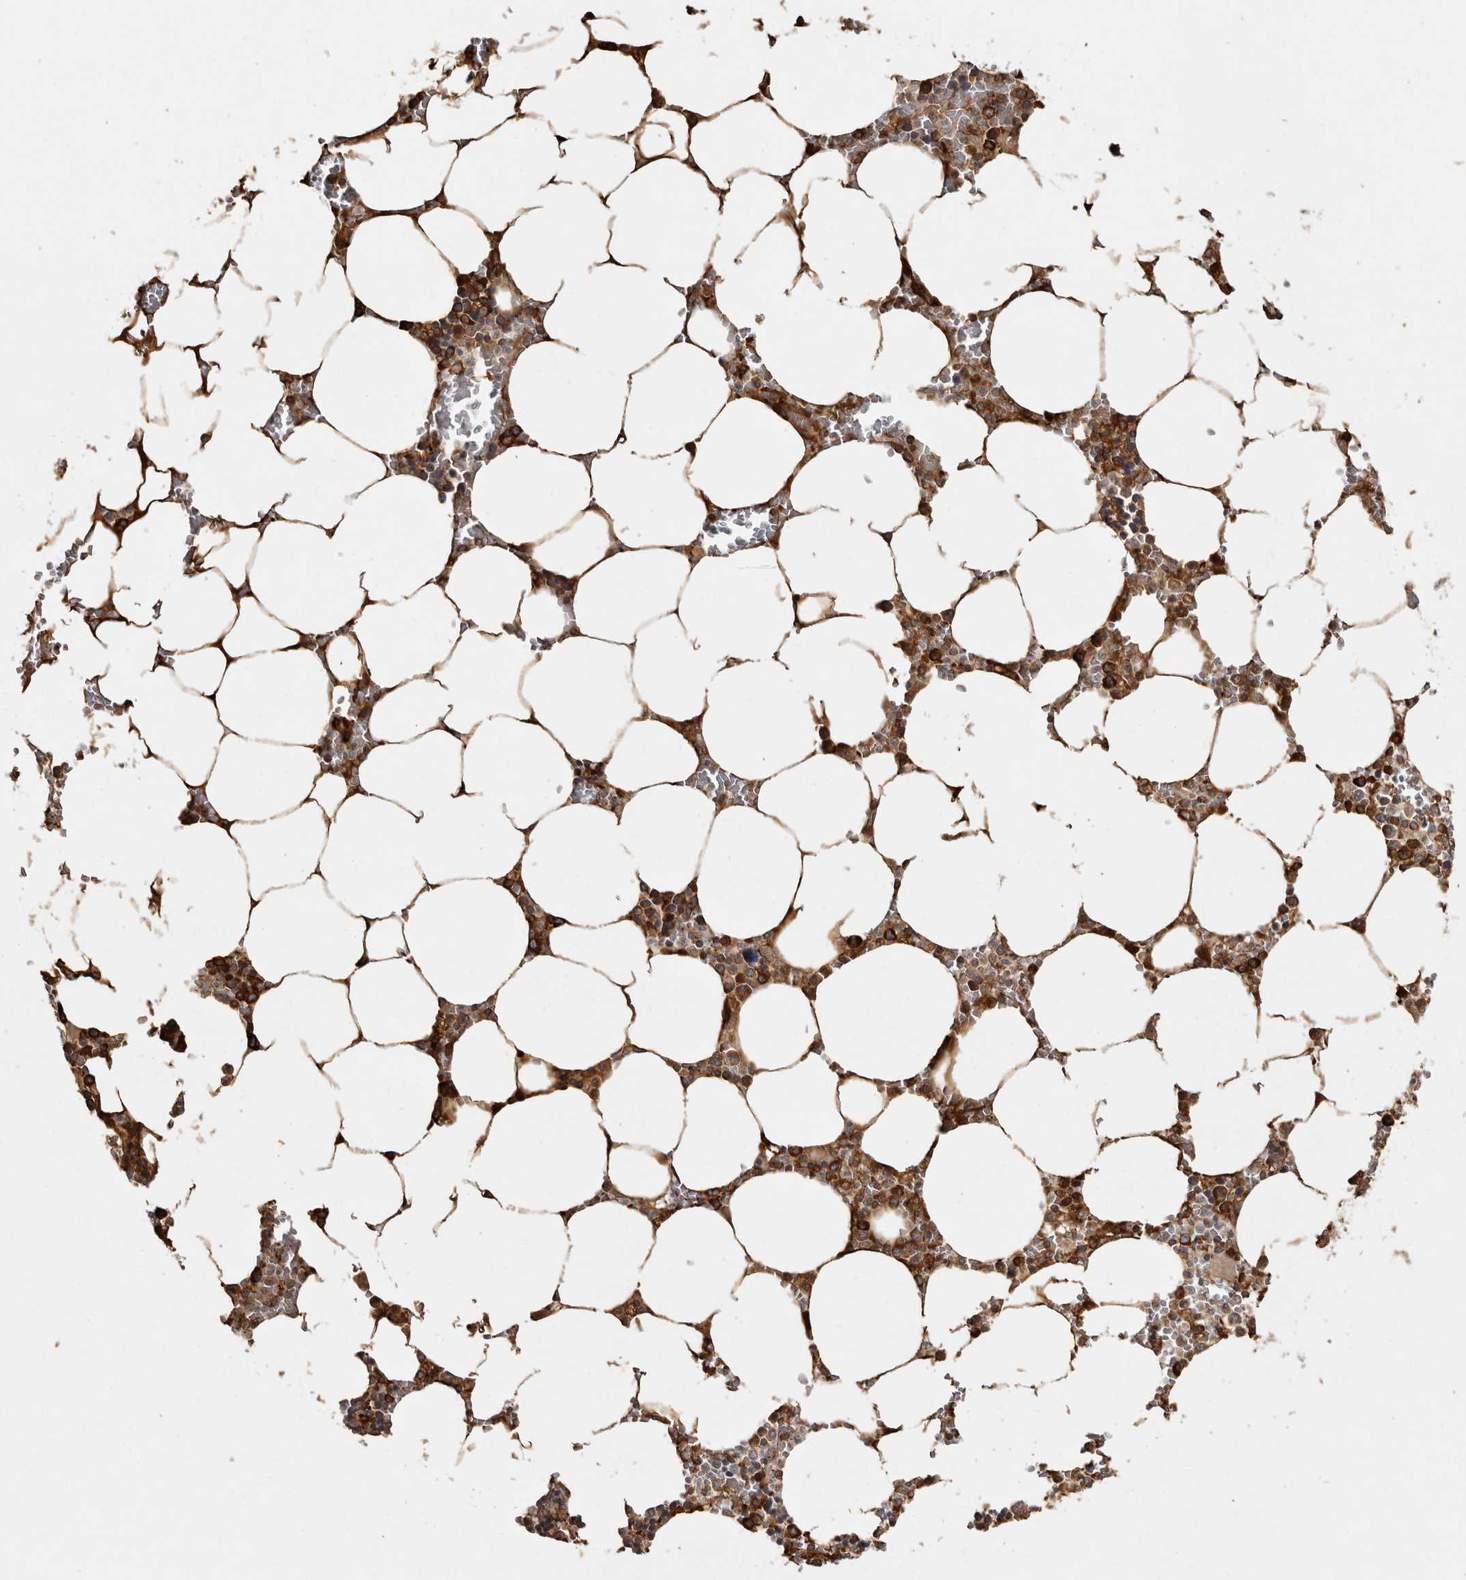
{"staining": {"intensity": "strong", "quantity": ">75%", "location": "cytoplasmic/membranous"}, "tissue": "bone marrow", "cell_type": "Hematopoietic cells", "image_type": "normal", "snomed": [{"axis": "morphology", "description": "Normal tissue, NOS"}, {"axis": "topography", "description": "Bone marrow"}], "caption": "This is an image of immunohistochemistry staining of unremarkable bone marrow, which shows strong expression in the cytoplasmic/membranous of hematopoietic cells.", "gene": "CAMSAP2", "patient": {"sex": "male", "age": 70}}